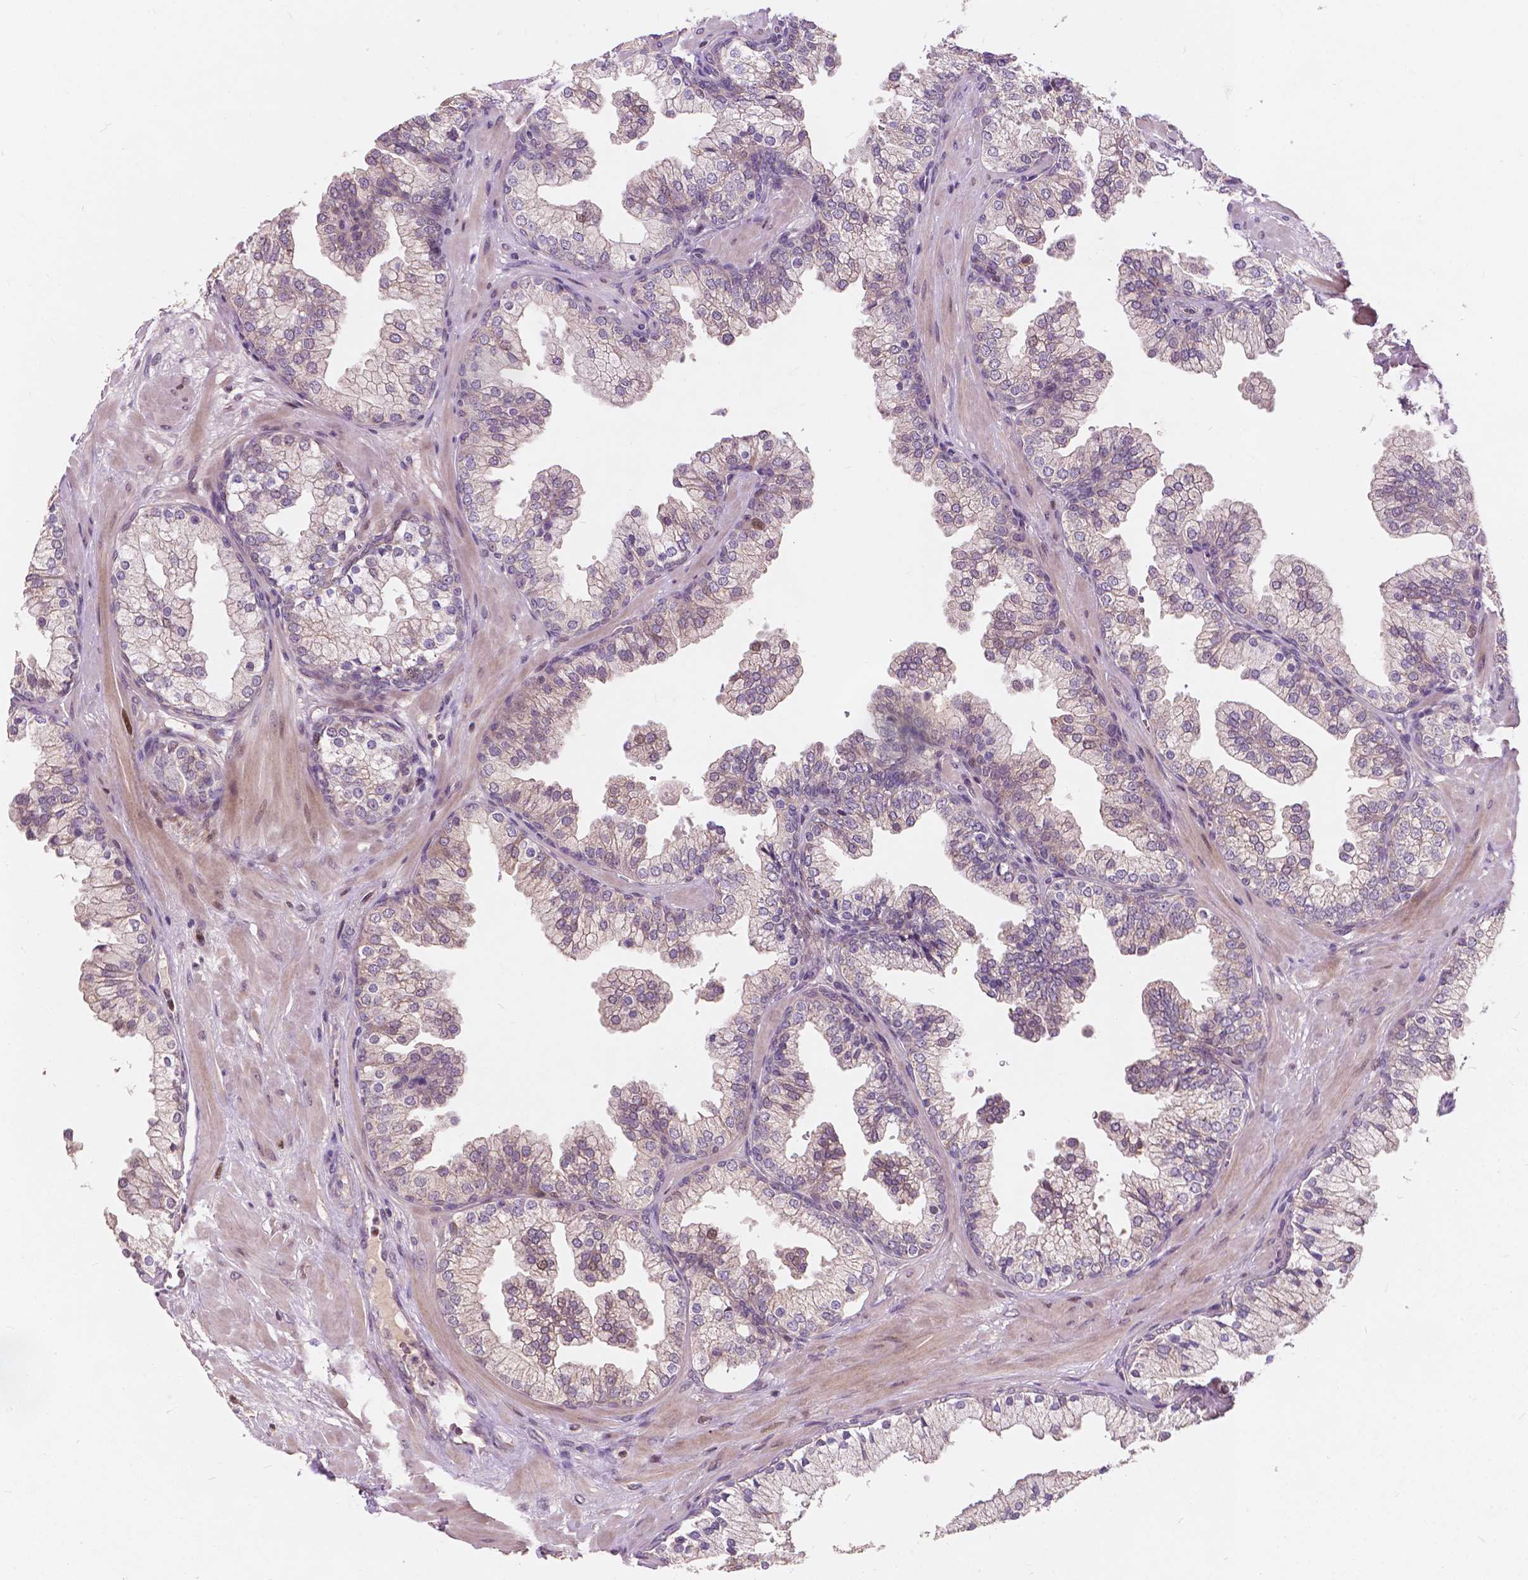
{"staining": {"intensity": "weak", "quantity": "<25%", "location": "cytoplasmic/membranous"}, "tissue": "prostate", "cell_type": "Glandular cells", "image_type": "normal", "snomed": [{"axis": "morphology", "description": "Normal tissue, NOS"}, {"axis": "topography", "description": "Prostate"}, {"axis": "topography", "description": "Peripheral nerve tissue"}], "caption": "Prostate stained for a protein using immunohistochemistry demonstrates no positivity glandular cells.", "gene": "DUSP16", "patient": {"sex": "male", "age": 61}}